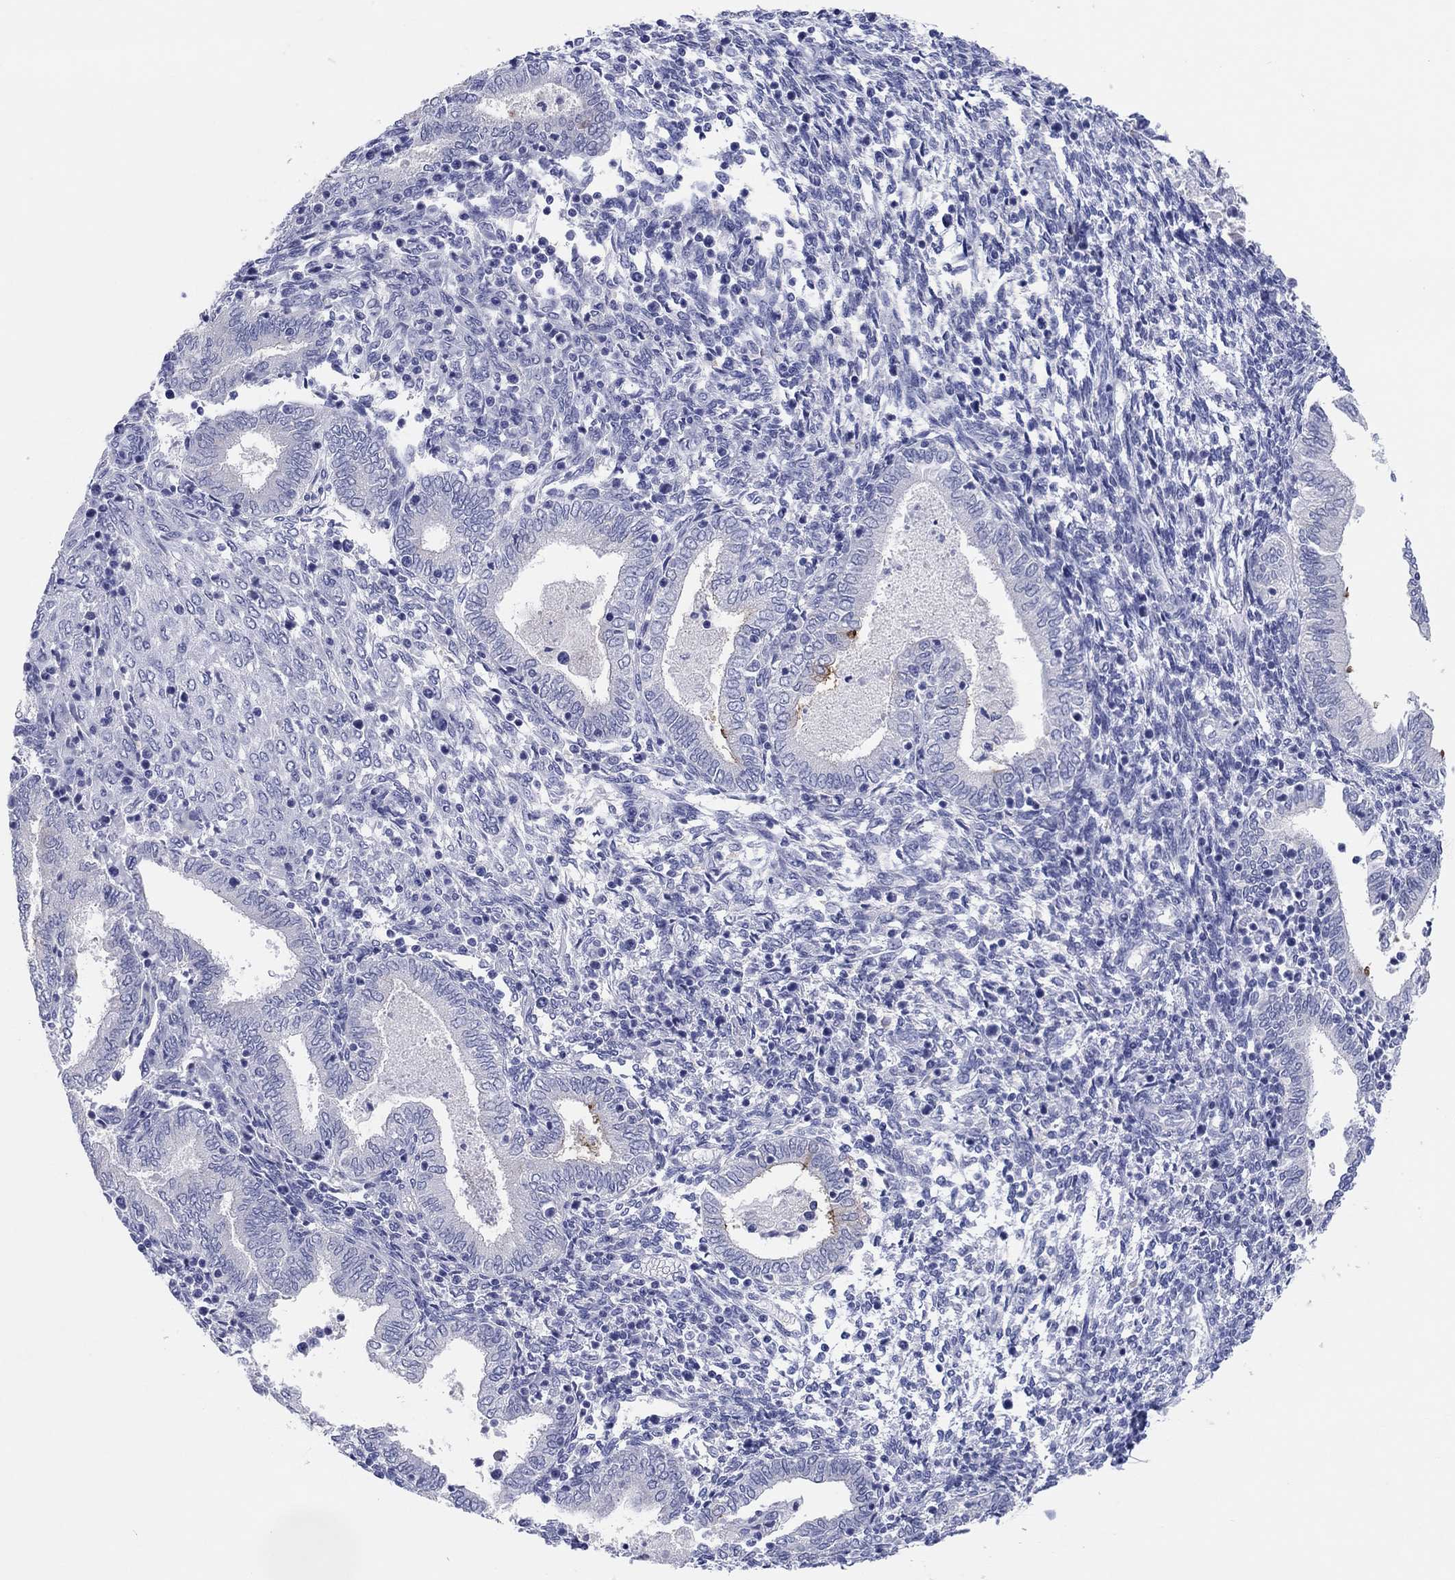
{"staining": {"intensity": "negative", "quantity": "none", "location": "none"}, "tissue": "endometrium", "cell_type": "Cells in endometrial stroma", "image_type": "normal", "snomed": [{"axis": "morphology", "description": "Normal tissue, NOS"}, {"axis": "topography", "description": "Endometrium"}], "caption": "An immunohistochemistry histopathology image of normal endometrium is shown. There is no staining in cells in endometrial stroma of endometrium.", "gene": "ERICH3", "patient": {"sex": "female", "age": 42}}